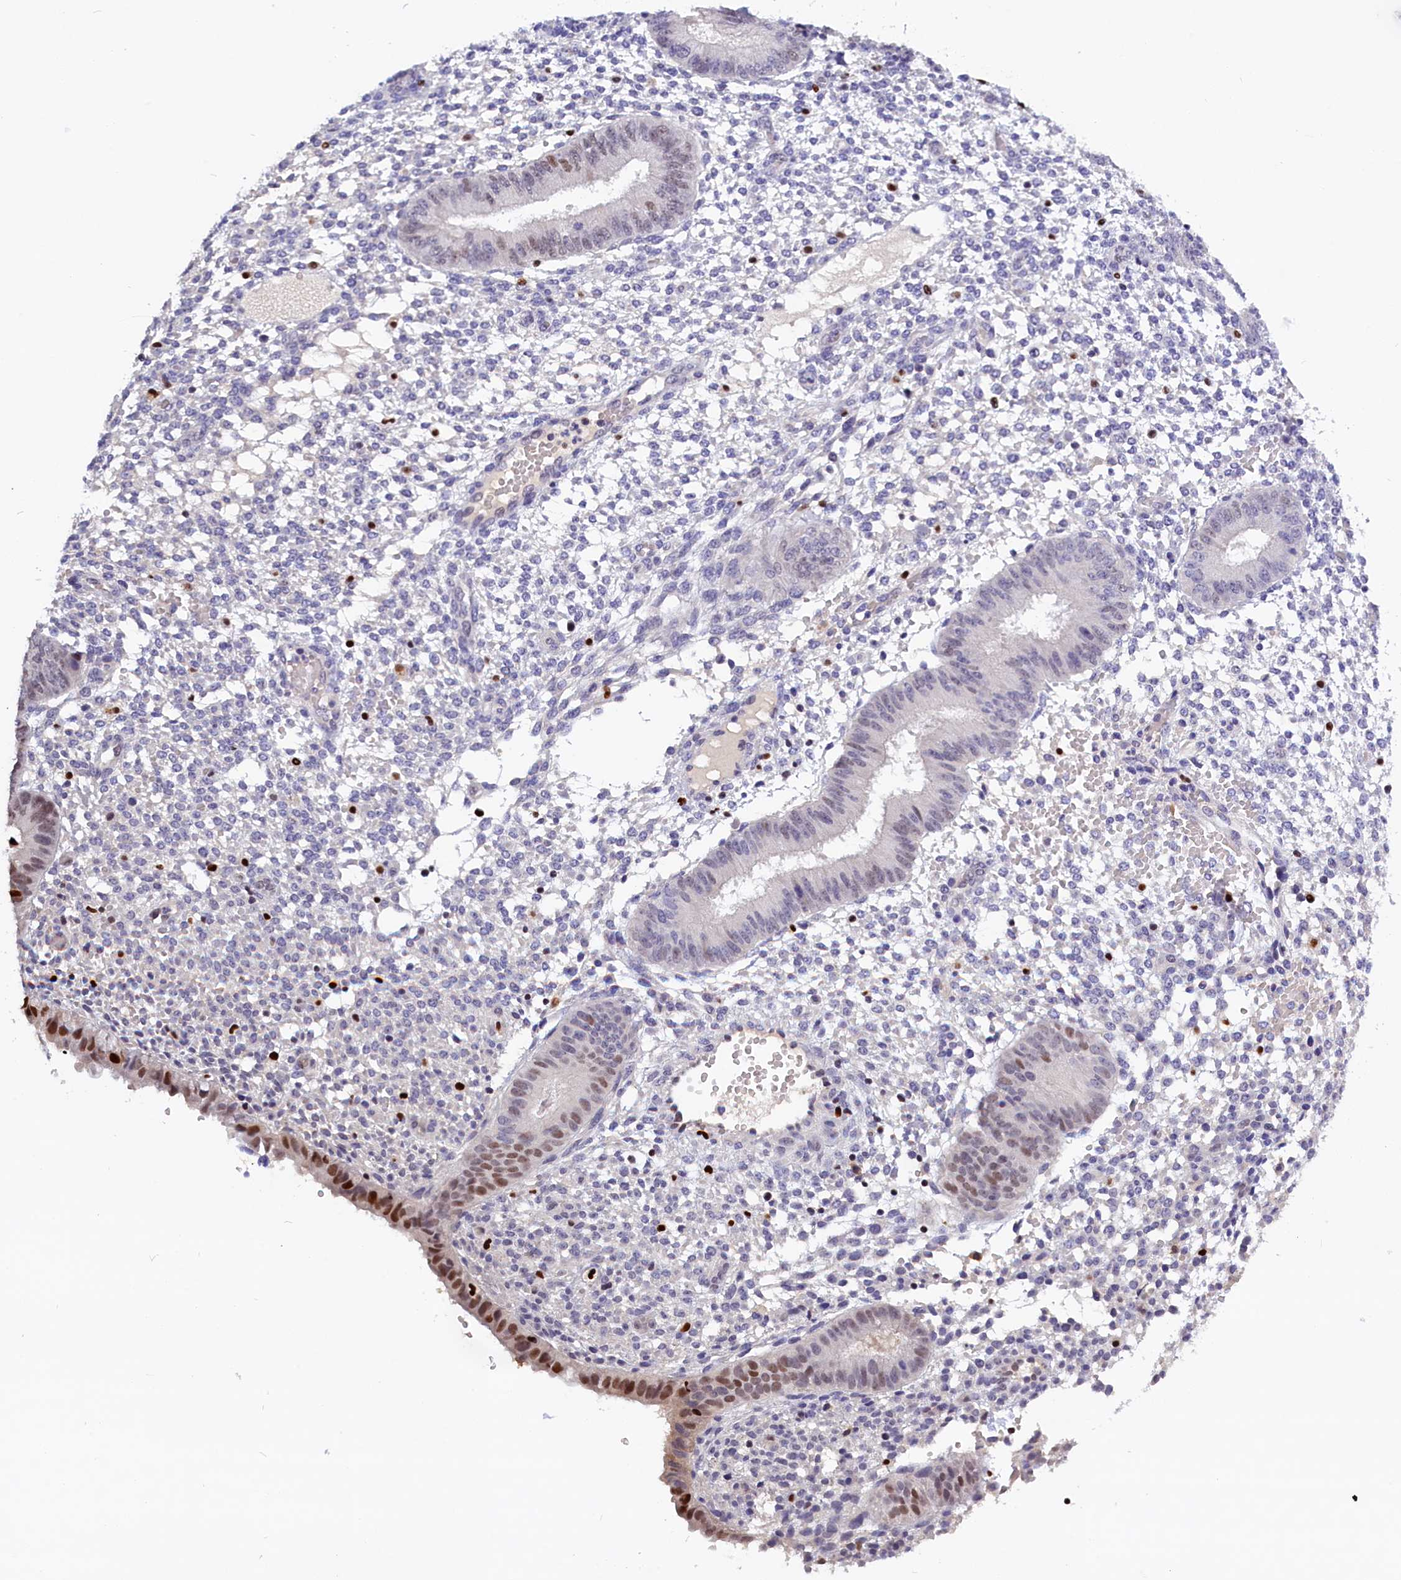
{"staining": {"intensity": "negative", "quantity": "none", "location": "none"}, "tissue": "endometrium", "cell_type": "Cells in endometrial stroma", "image_type": "normal", "snomed": [{"axis": "morphology", "description": "Normal tissue, NOS"}, {"axis": "topography", "description": "Endometrium"}], "caption": "A photomicrograph of endometrium stained for a protein reveals no brown staining in cells in endometrial stroma. (Brightfield microscopy of DAB (3,3'-diaminobenzidine) IHC at high magnification).", "gene": "BTBD9", "patient": {"sex": "female", "age": 49}}